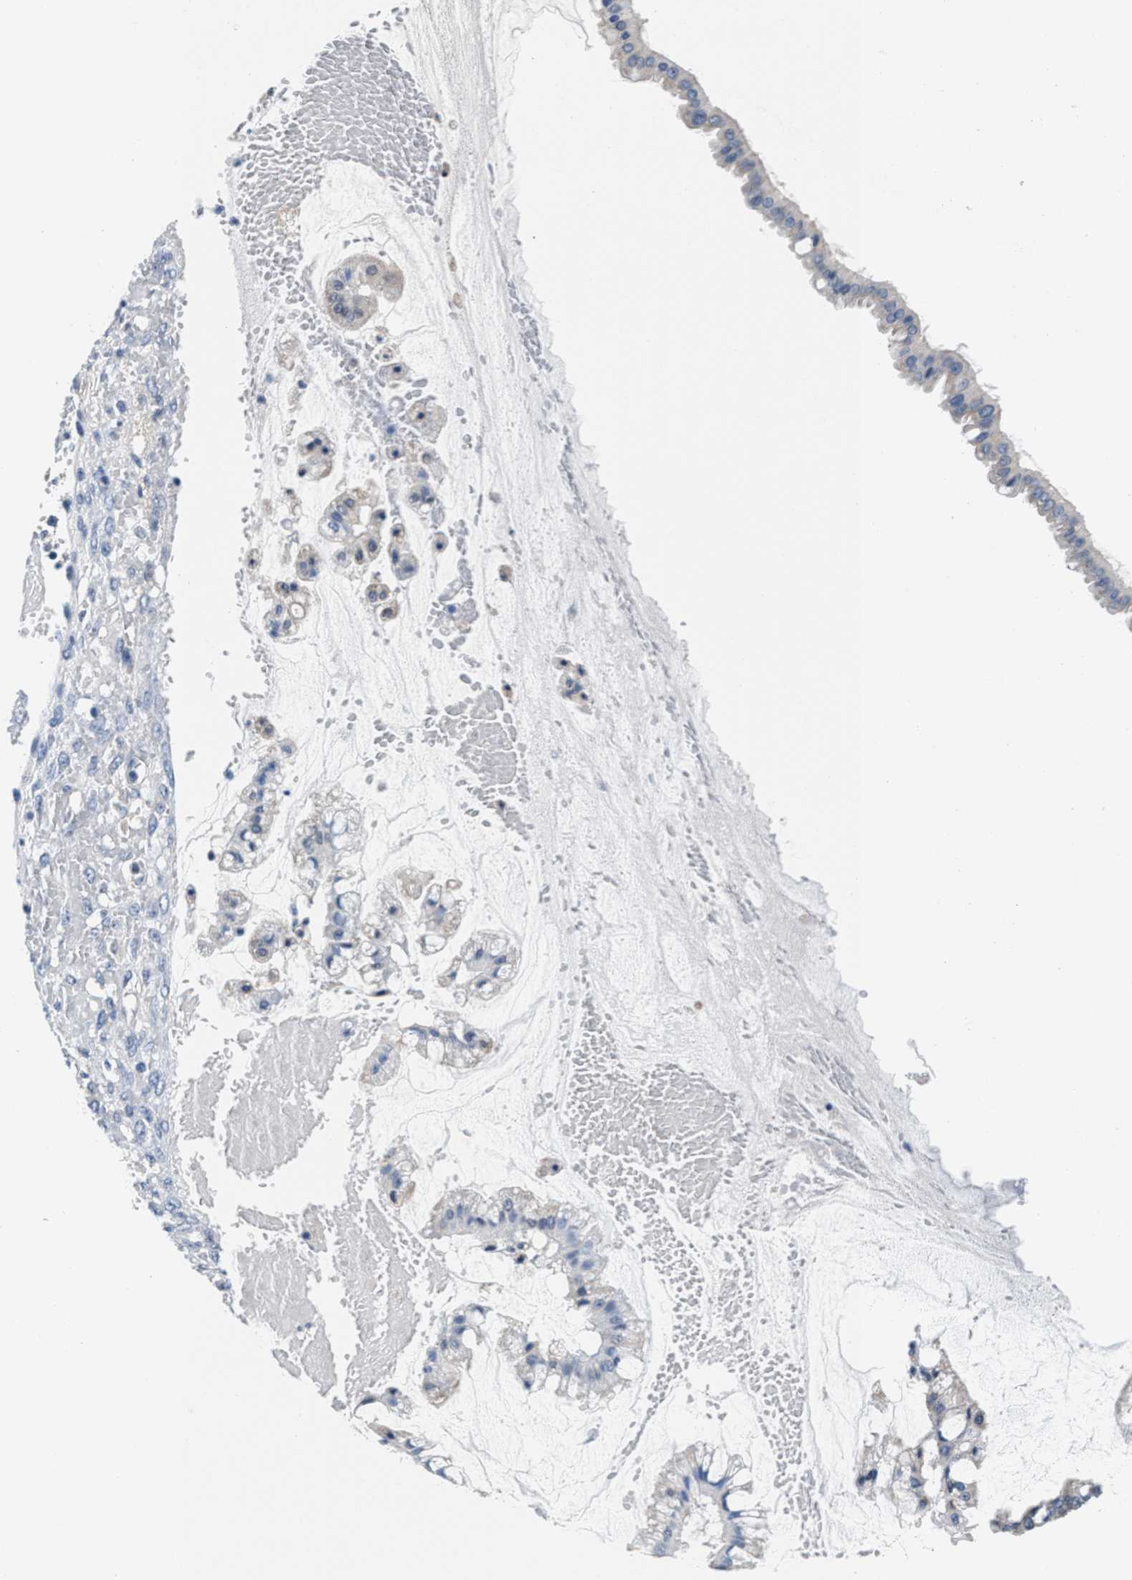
{"staining": {"intensity": "negative", "quantity": "none", "location": "none"}, "tissue": "ovarian cancer", "cell_type": "Tumor cells", "image_type": "cancer", "snomed": [{"axis": "morphology", "description": "Cystadenocarcinoma, mucinous, NOS"}, {"axis": "topography", "description": "Ovary"}], "caption": "Image shows no protein expression in tumor cells of mucinous cystadenocarcinoma (ovarian) tissue.", "gene": "MYH3", "patient": {"sex": "female", "age": 73}}